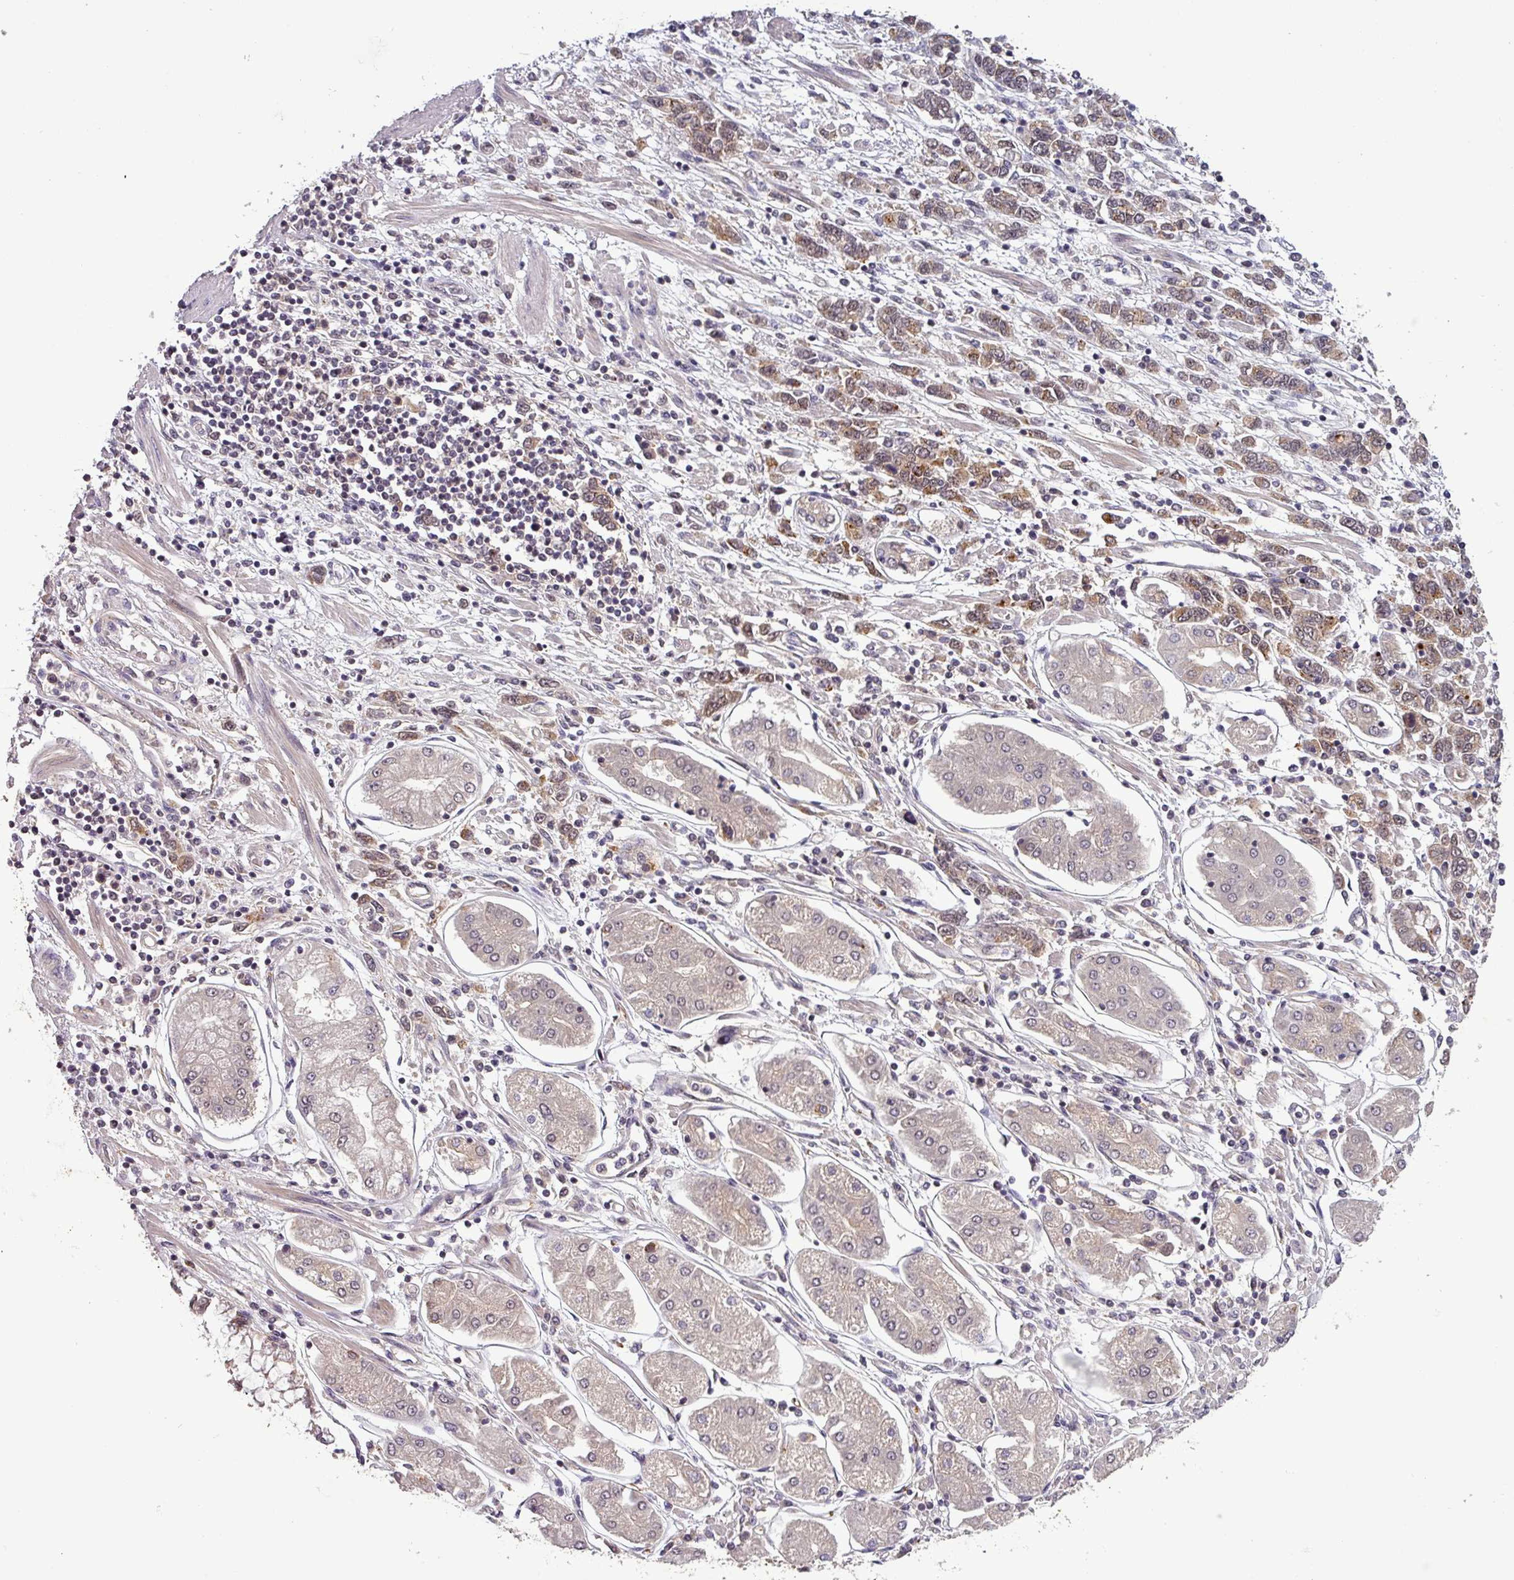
{"staining": {"intensity": "moderate", "quantity": ">75%", "location": "cytoplasmic/membranous"}, "tissue": "stomach cancer", "cell_type": "Tumor cells", "image_type": "cancer", "snomed": [{"axis": "morphology", "description": "Adenocarcinoma, NOS"}, {"axis": "topography", "description": "Stomach"}], "caption": "Immunohistochemical staining of human stomach adenocarcinoma demonstrates medium levels of moderate cytoplasmic/membranous protein positivity in about >75% of tumor cells. (DAB (3,3'-diaminobenzidine) IHC, brown staining for protein, blue staining for nuclei).", "gene": "PUS1", "patient": {"sex": "female", "age": 76}}